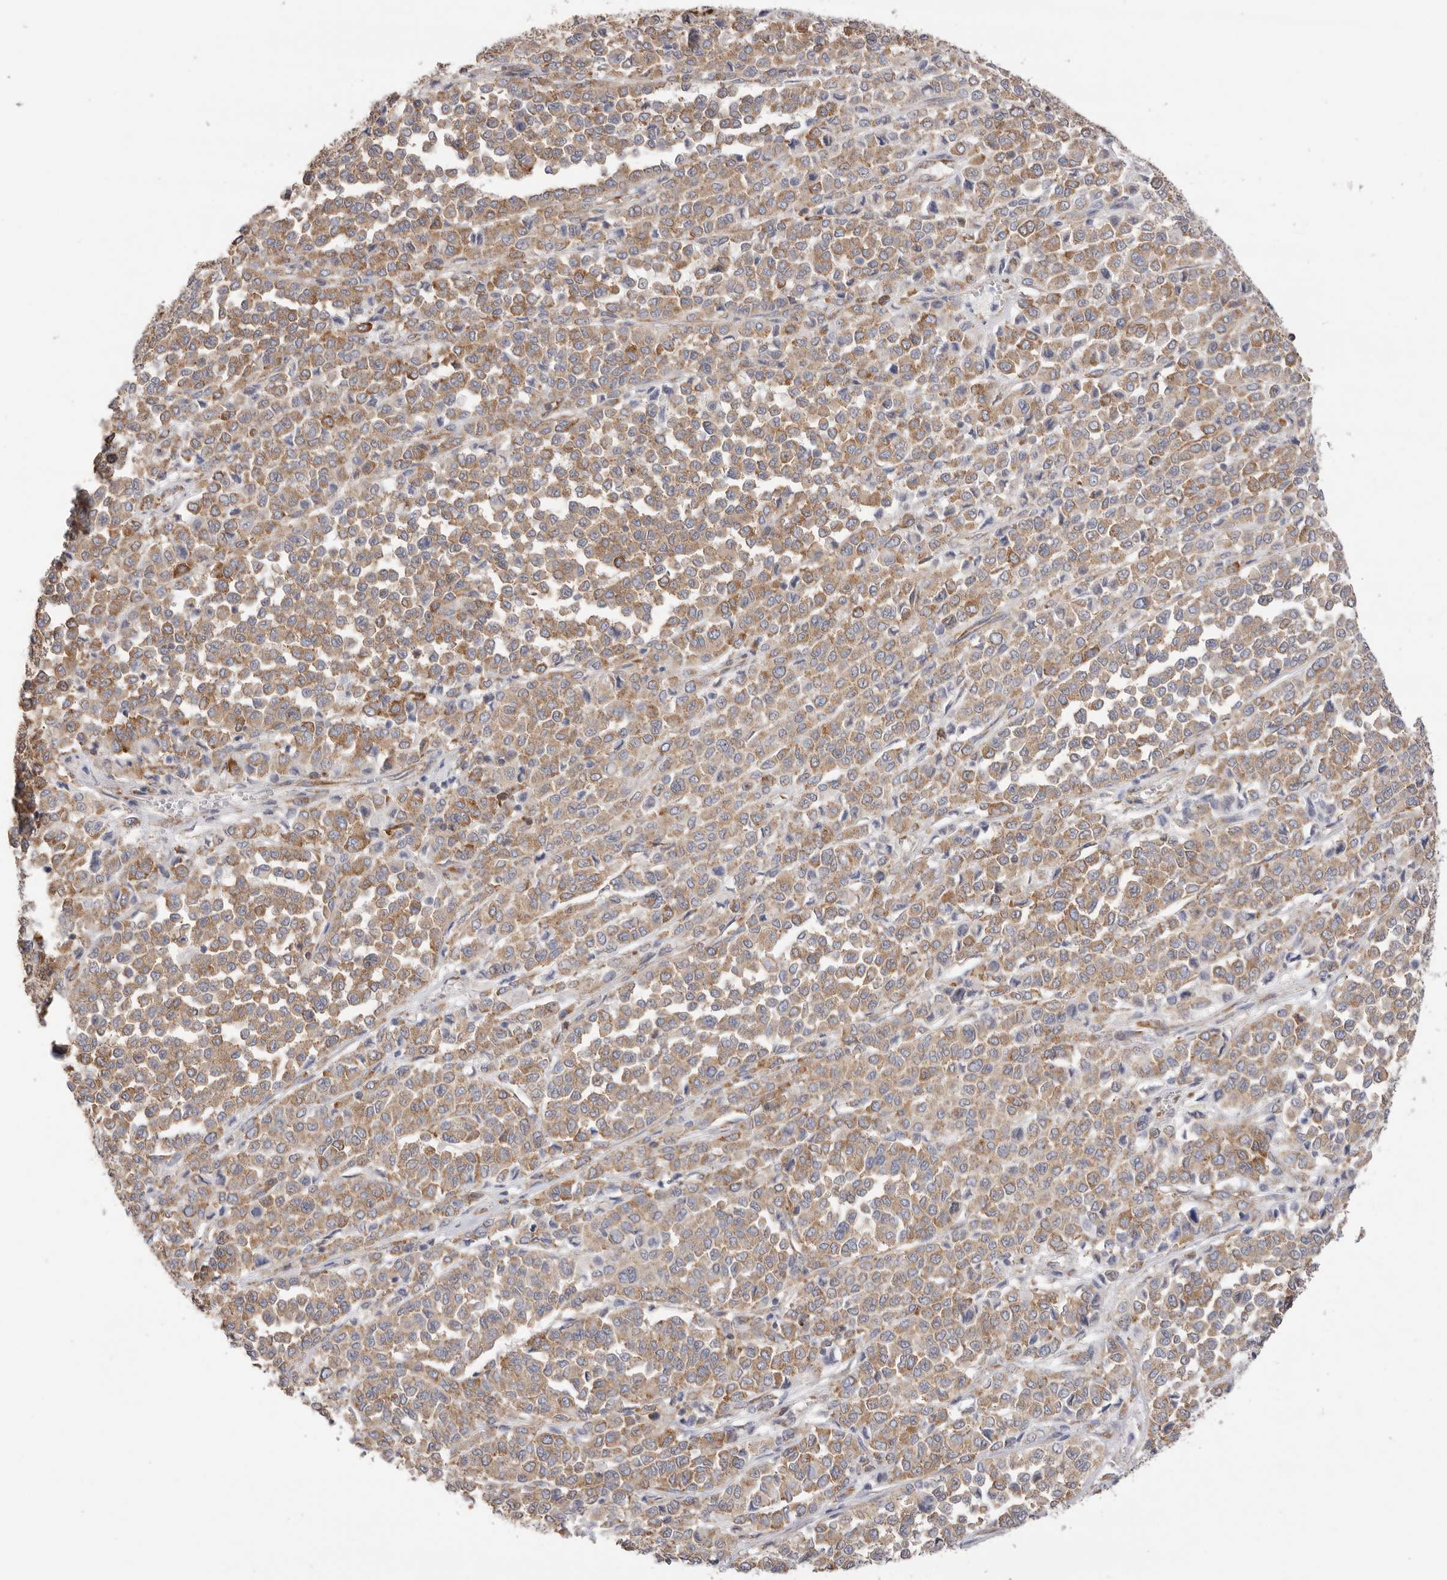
{"staining": {"intensity": "moderate", "quantity": ">75%", "location": "cytoplasmic/membranous"}, "tissue": "melanoma", "cell_type": "Tumor cells", "image_type": "cancer", "snomed": [{"axis": "morphology", "description": "Malignant melanoma, Metastatic site"}, {"axis": "topography", "description": "Pancreas"}], "caption": "A medium amount of moderate cytoplasmic/membranous expression is present in approximately >75% of tumor cells in melanoma tissue.", "gene": "SERBP1", "patient": {"sex": "female", "age": 30}}